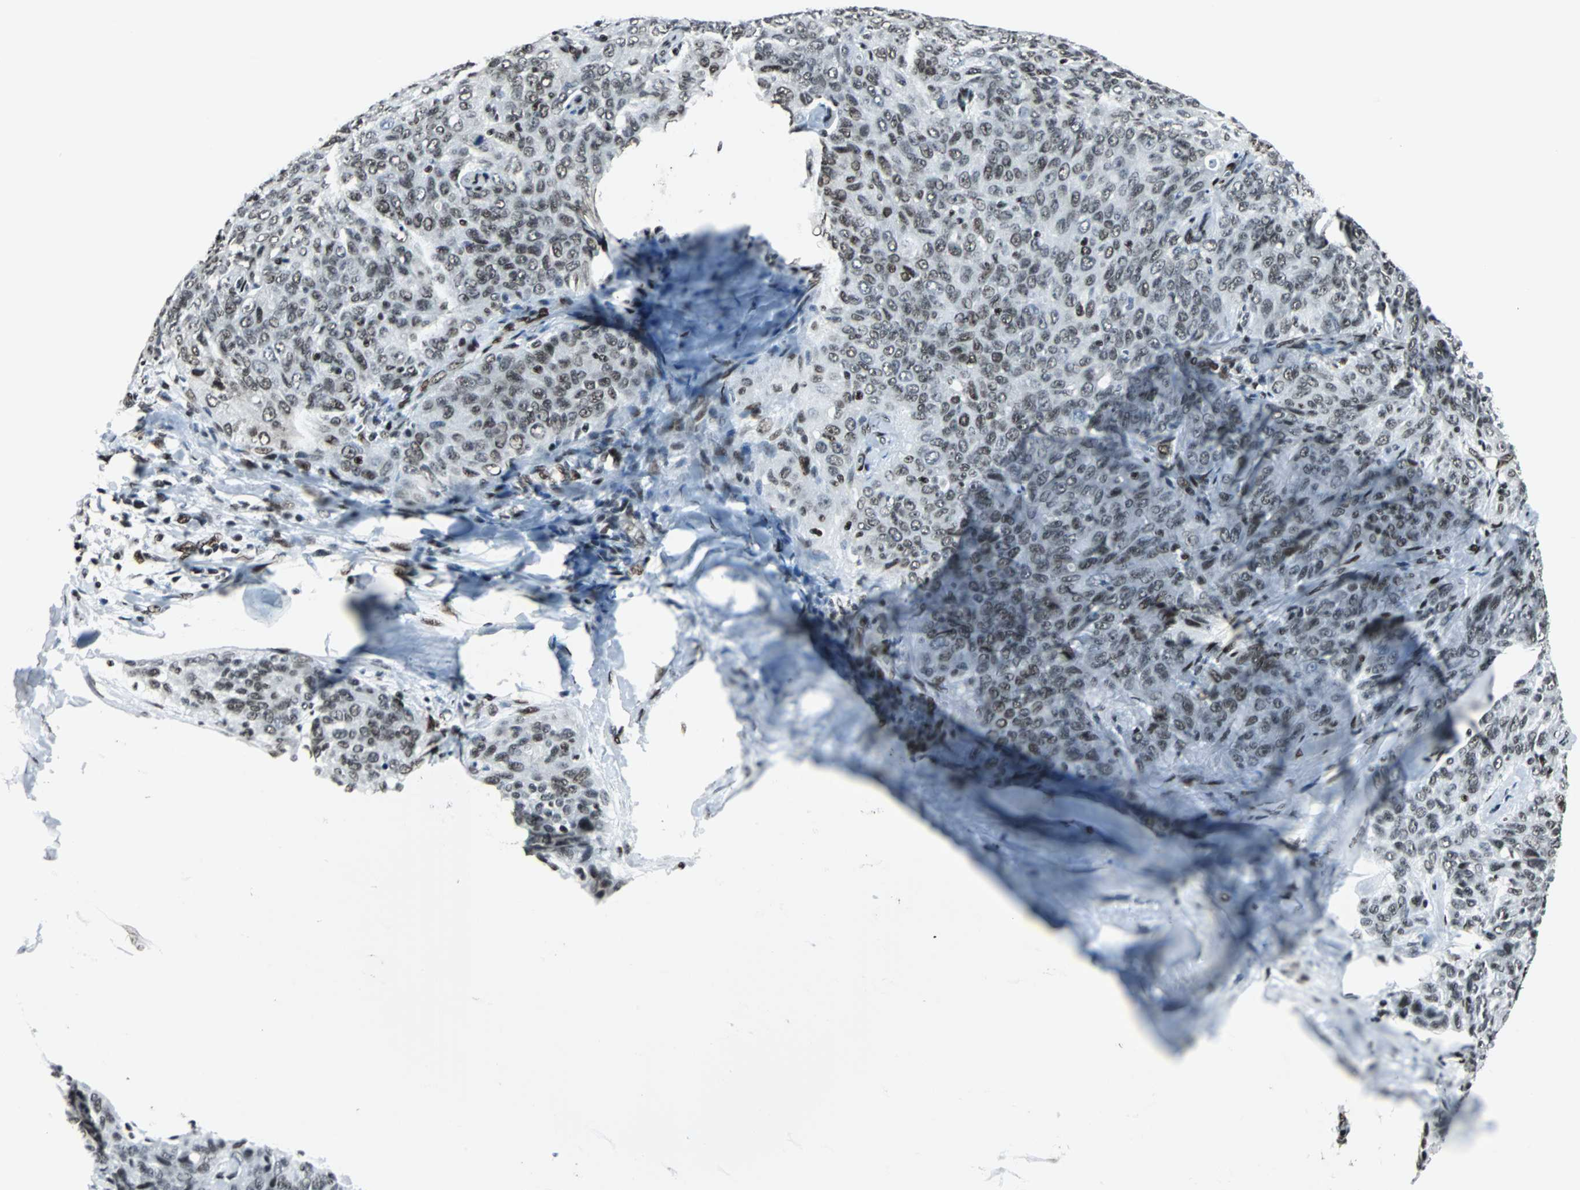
{"staining": {"intensity": "moderate", "quantity": ">75%", "location": "nuclear"}, "tissue": "ovarian cancer", "cell_type": "Tumor cells", "image_type": "cancer", "snomed": [{"axis": "morphology", "description": "Carcinoma, endometroid"}, {"axis": "topography", "description": "Ovary"}], "caption": "This image shows ovarian cancer (endometroid carcinoma) stained with IHC to label a protein in brown. The nuclear of tumor cells show moderate positivity for the protein. Nuclei are counter-stained blue.", "gene": "MEF2D", "patient": {"sex": "female", "age": 60}}